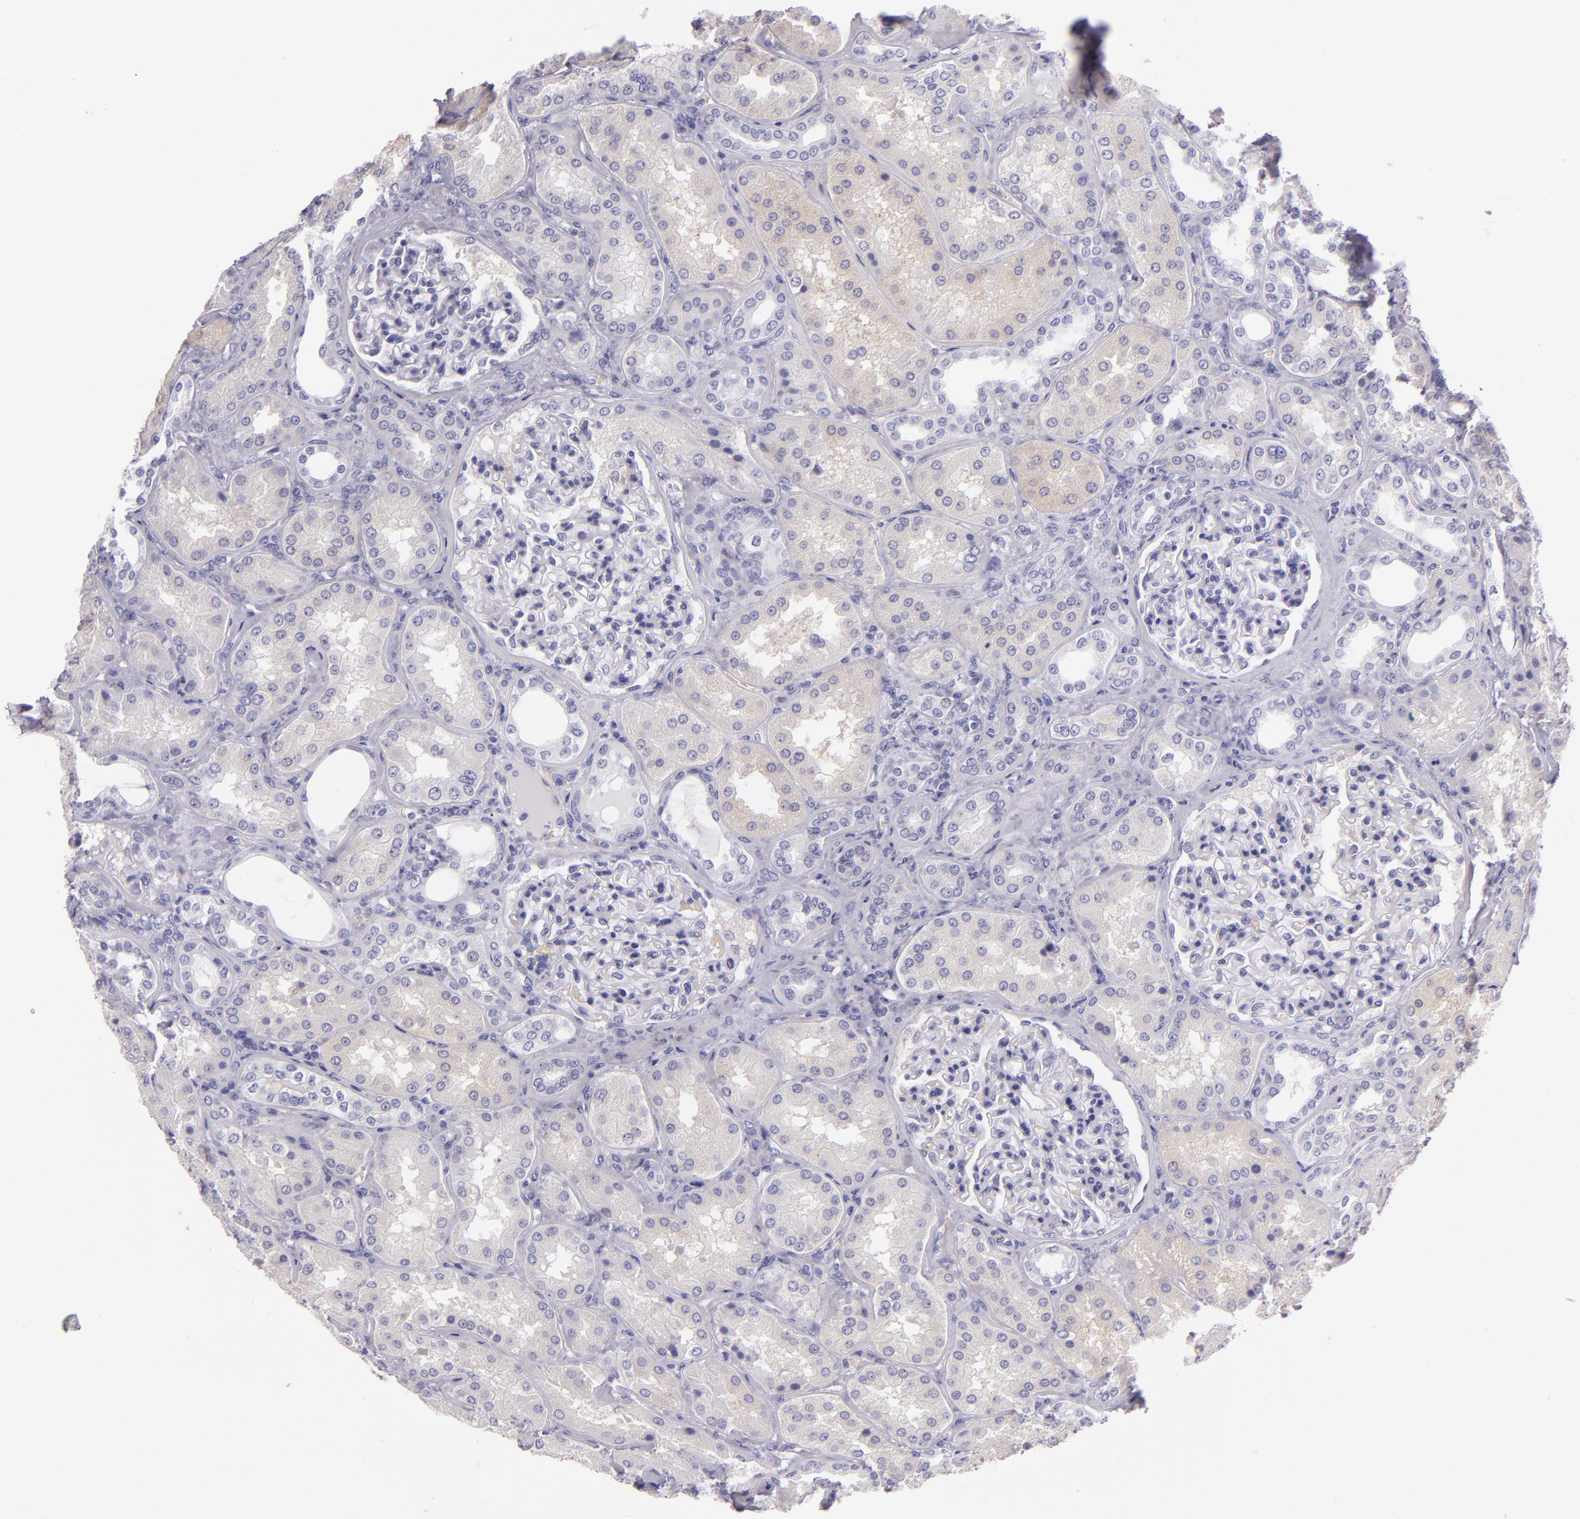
{"staining": {"intensity": "negative", "quantity": "none", "location": "none"}, "tissue": "kidney", "cell_type": "Cells in glomeruli", "image_type": "normal", "snomed": [{"axis": "morphology", "description": "Normal tissue, NOS"}, {"axis": "topography", "description": "Kidney"}], "caption": "Immunohistochemical staining of unremarkable human kidney demonstrates no significant positivity in cells in glomeruli.", "gene": "MUC5AC", "patient": {"sex": "female", "age": 56}}